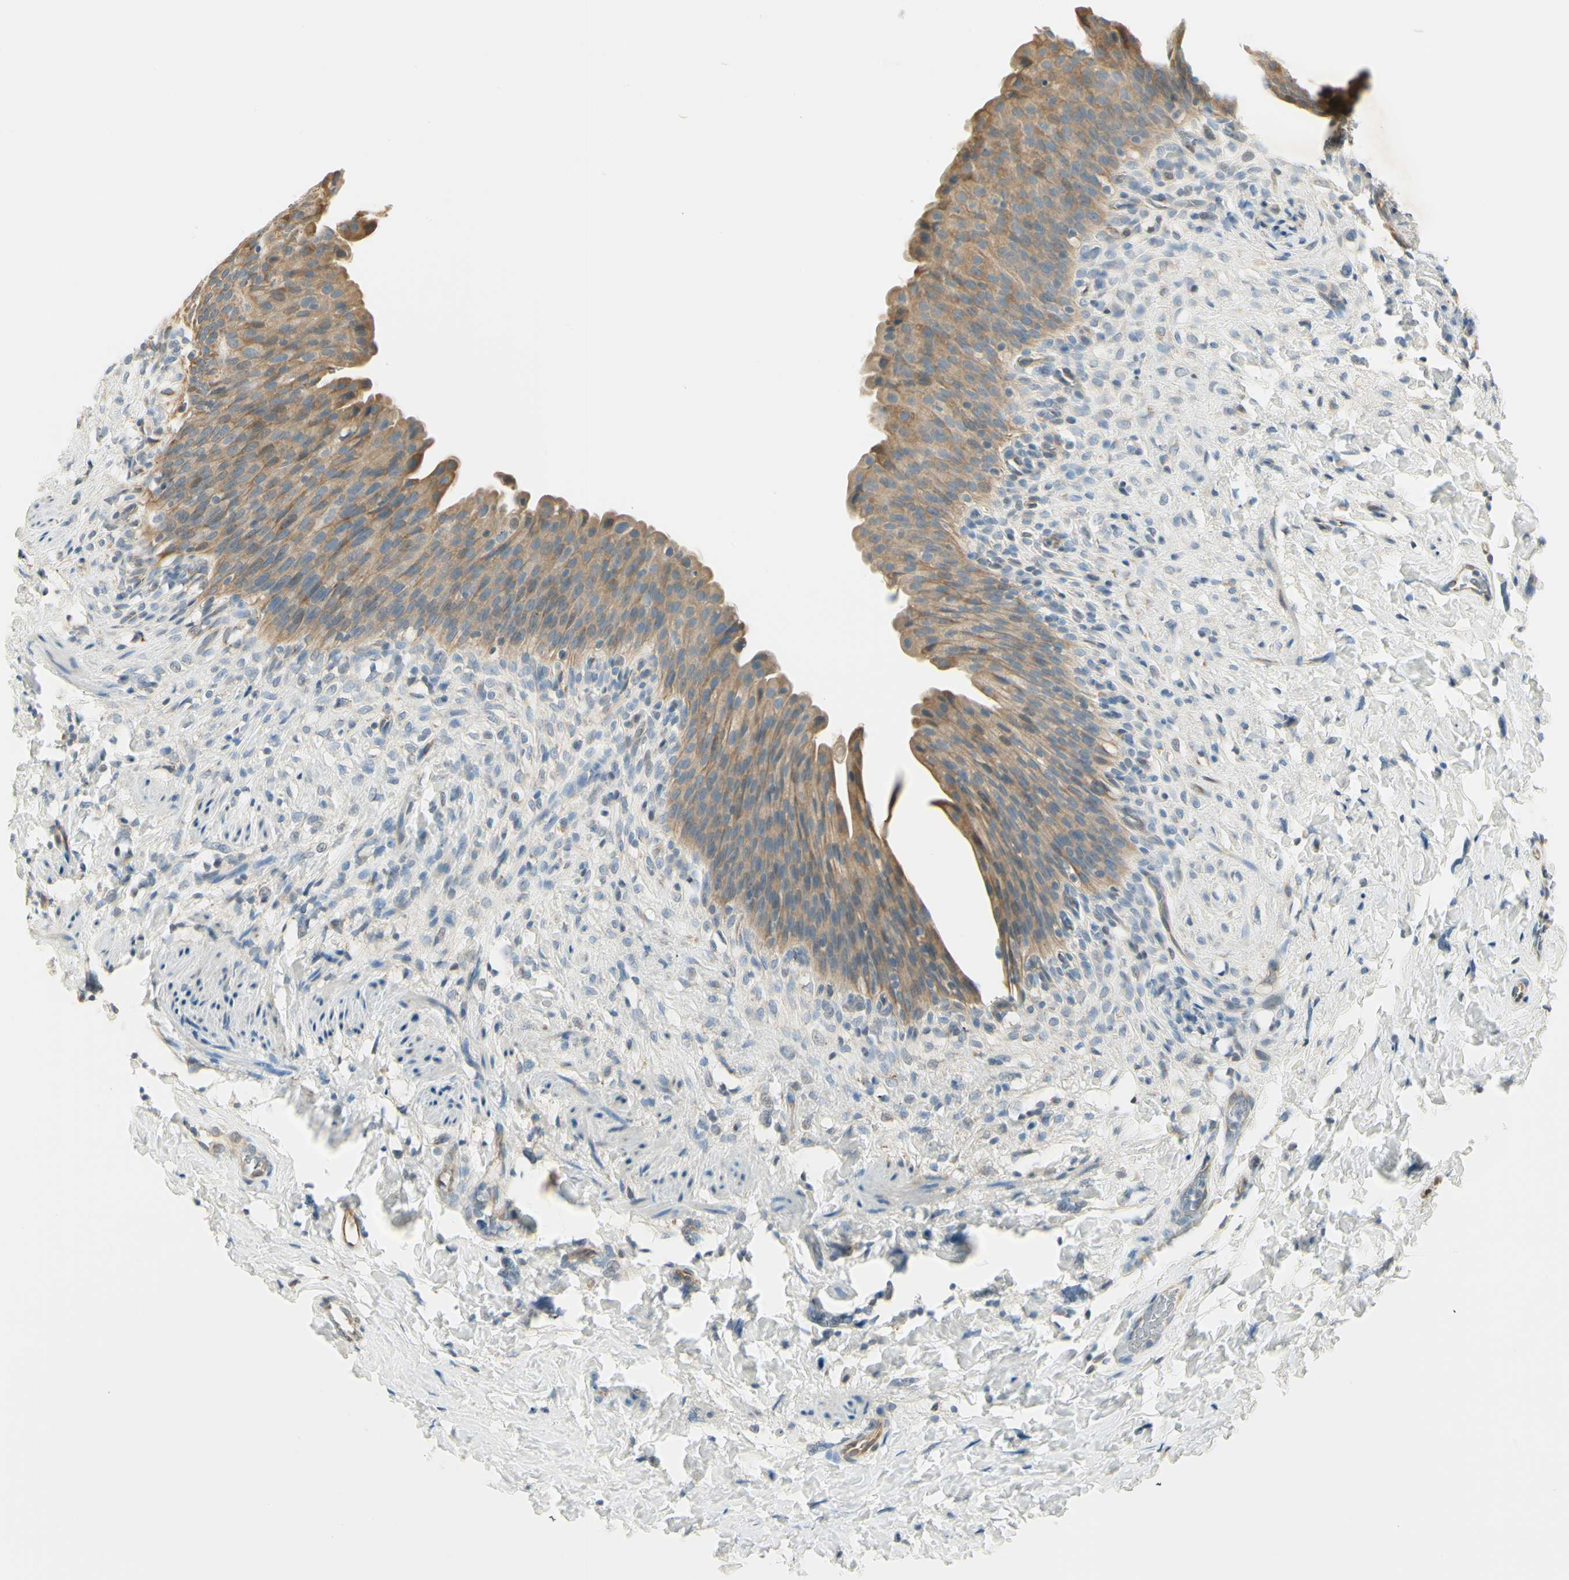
{"staining": {"intensity": "moderate", "quantity": ">75%", "location": "cytoplasmic/membranous"}, "tissue": "urinary bladder", "cell_type": "Urothelial cells", "image_type": "normal", "snomed": [{"axis": "morphology", "description": "Normal tissue, NOS"}, {"axis": "topography", "description": "Urinary bladder"}], "caption": "Immunohistochemical staining of benign urinary bladder reveals medium levels of moderate cytoplasmic/membranous expression in approximately >75% of urothelial cells. Nuclei are stained in blue.", "gene": "IGDCC4", "patient": {"sex": "female", "age": 79}}